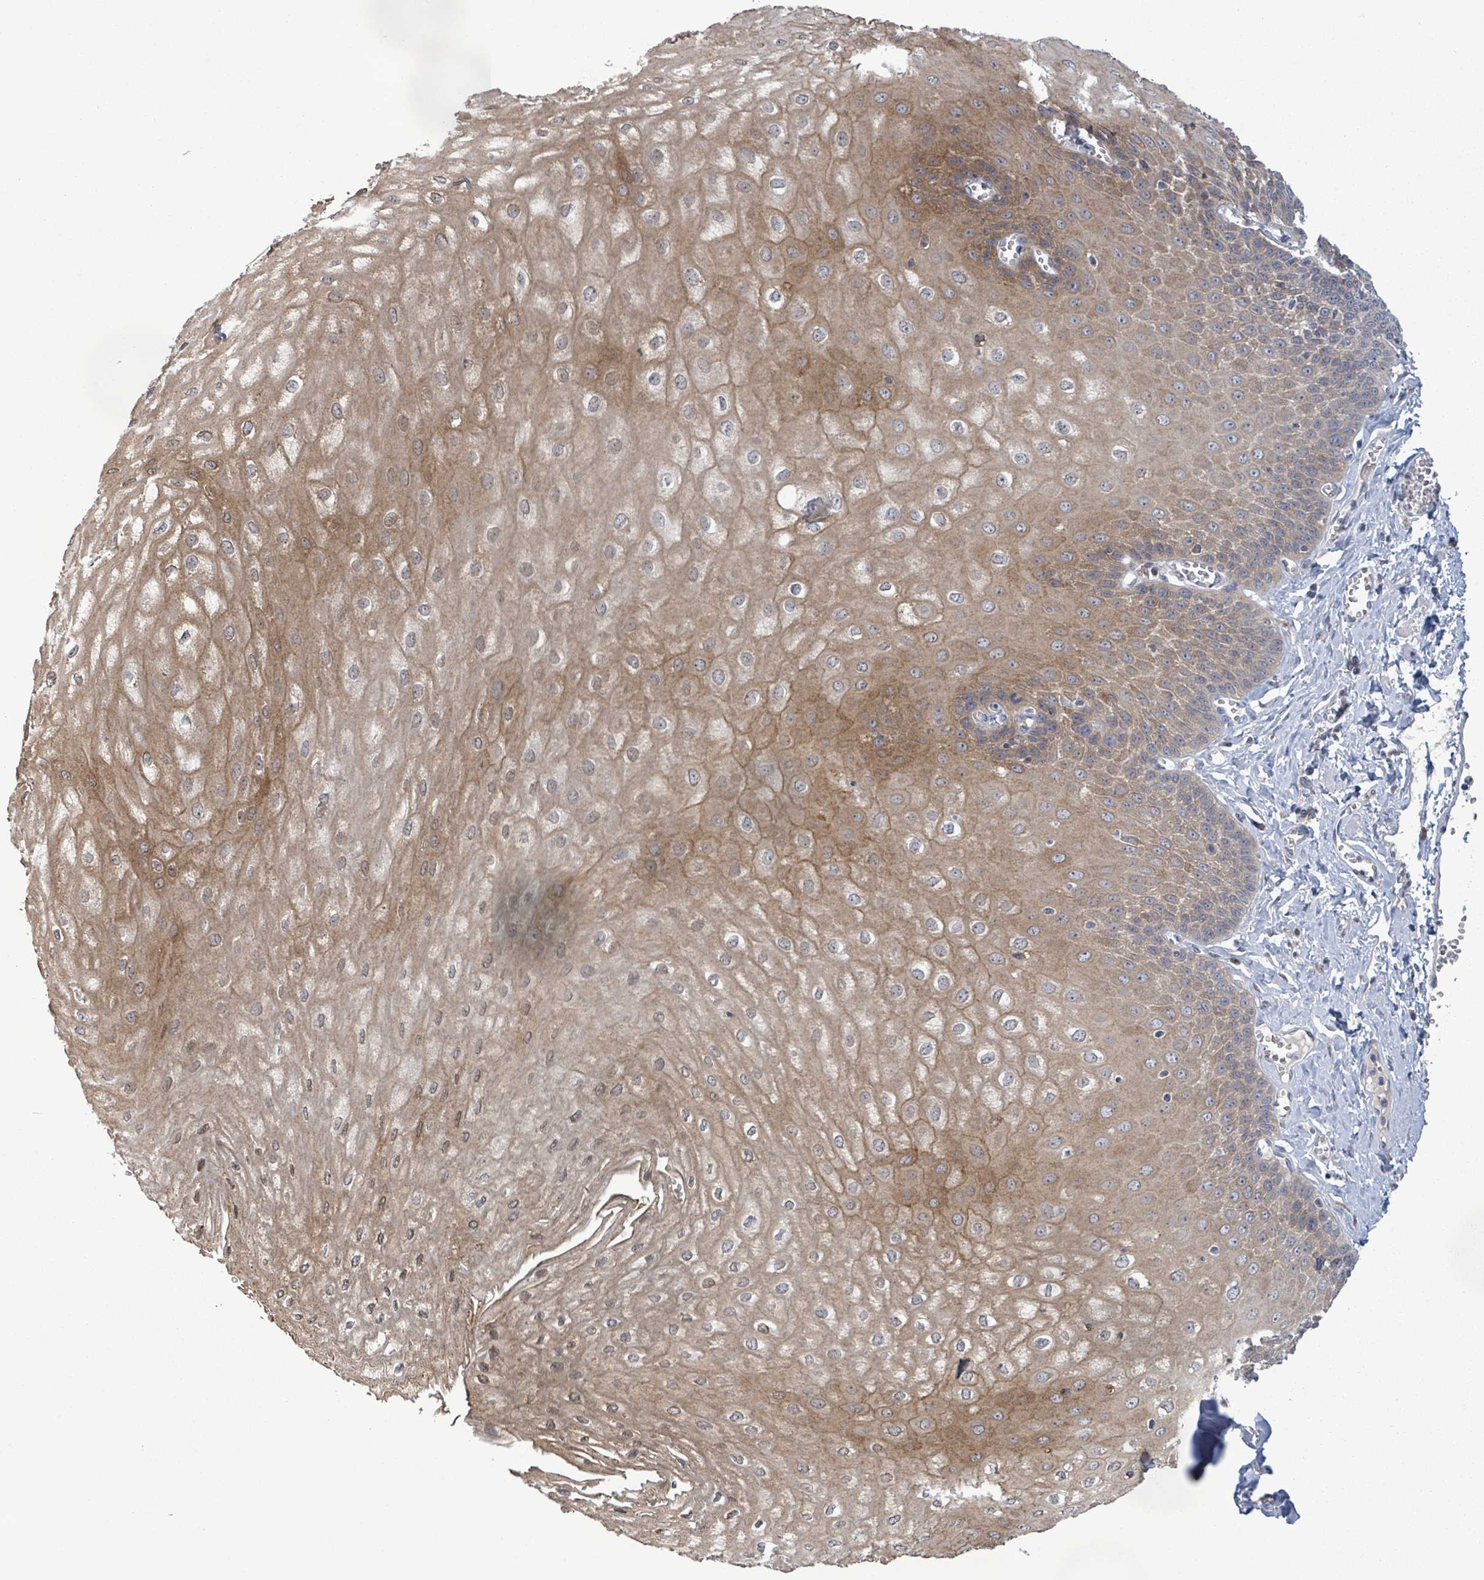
{"staining": {"intensity": "strong", "quantity": "25%-75%", "location": "cytoplasmic/membranous"}, "tissue": "esophagus", "cell_type": "Squamous epithelial cells", "image_type": "normal", "snomed": [{"axis": "morphology", "description": "Normal tissue, NOS"}, {"axis": "topography", "description": "Esophagus"}], "caption": "This micrograph demonstrates normal esophagus stained with IHC to label a protein in brown. The cytoplasmic/membranous of squamous epithelial cells show strong positivity for the protein. Nuclei are counter-stained blue.", "gene": "ATP13A1", "patient": {"sex": "male", "age": 60}}